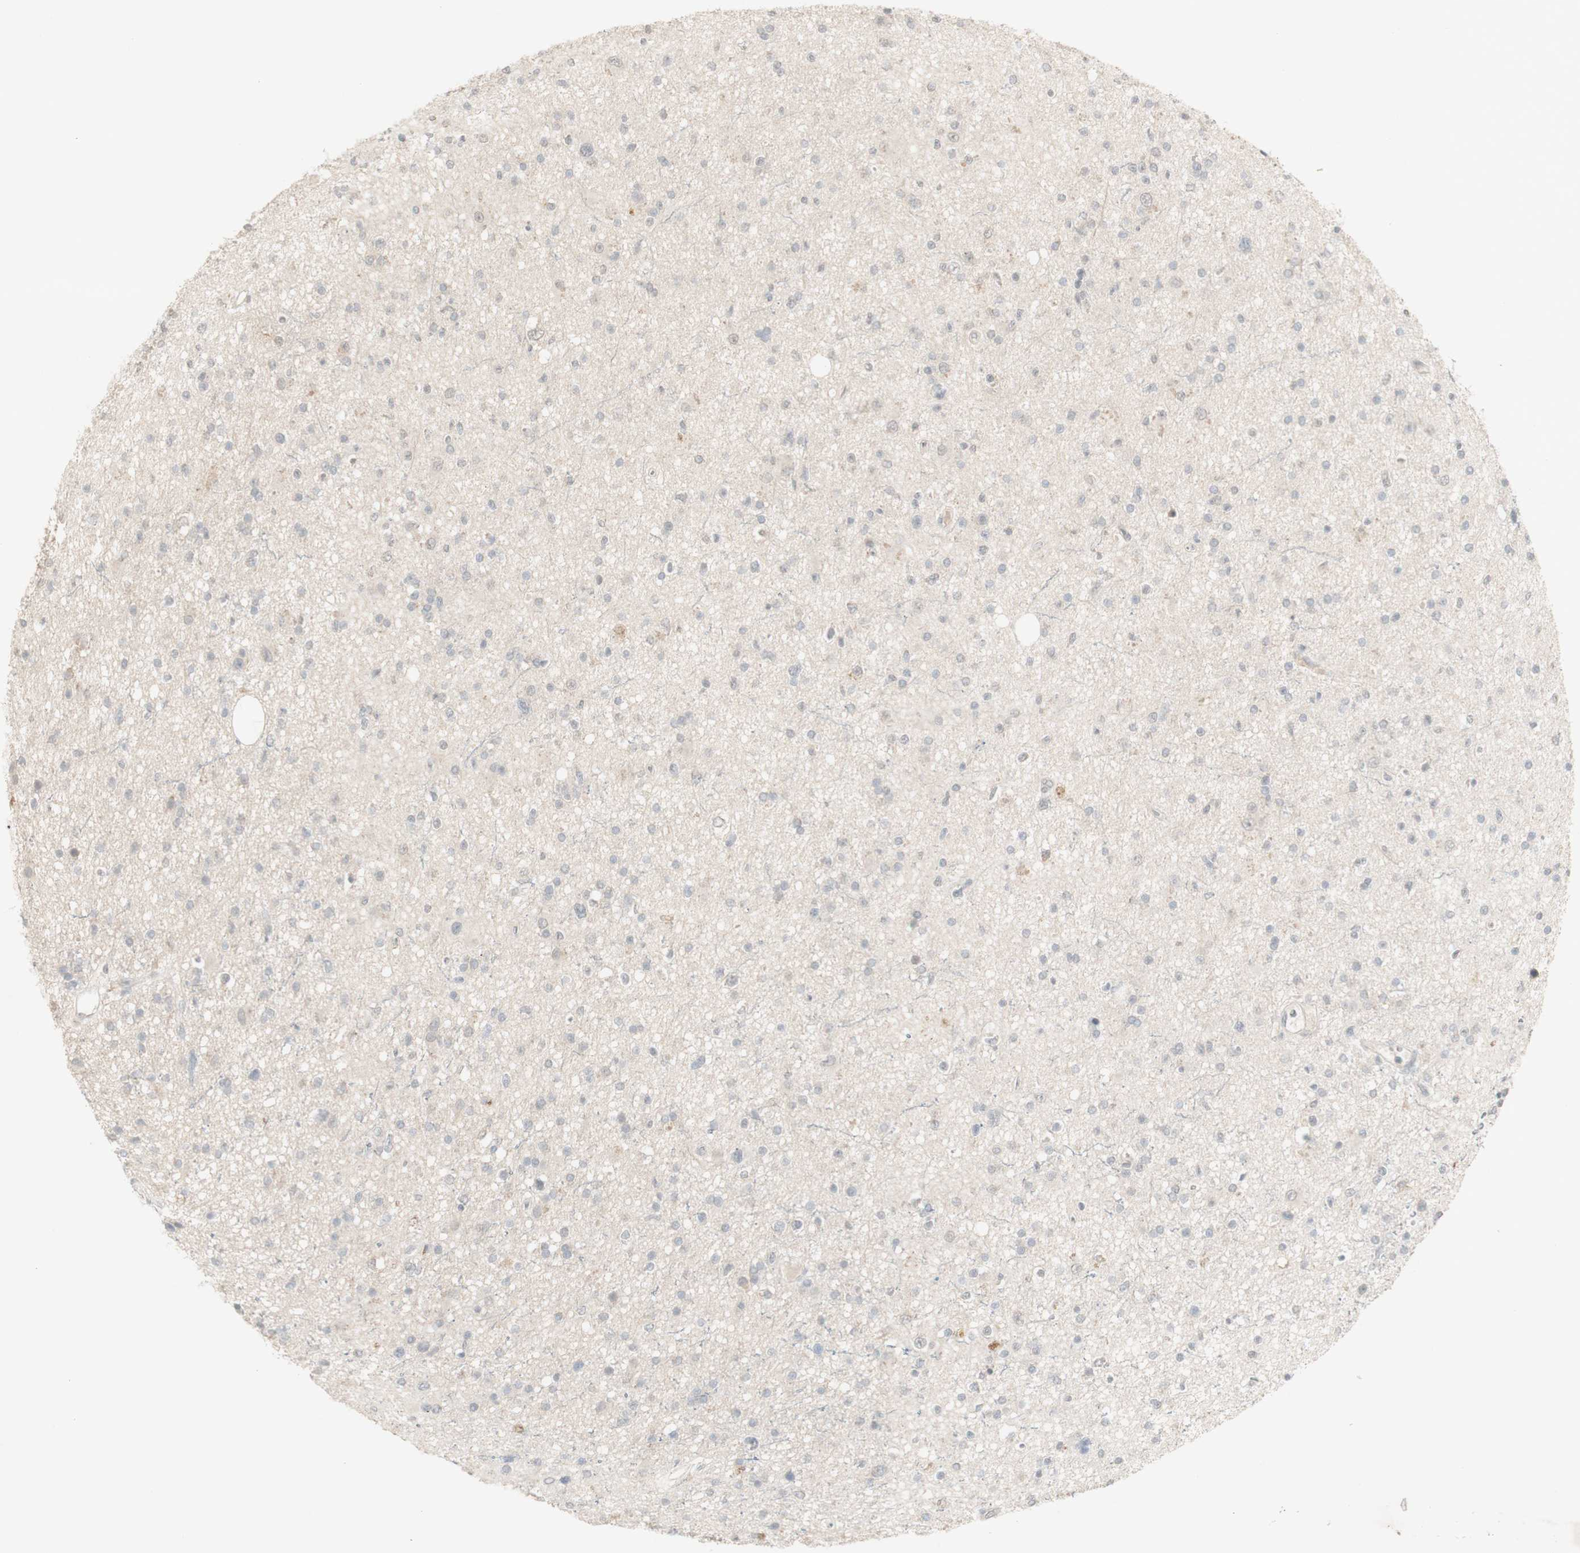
{"staining": {"intensity": "negative", "quantity": "none", "location": "none"}, "tissue": "glioma", "cell_type": "Tumor cells", "image_type": "cancer", "snomed": [{"axis": "morphology", "description": "Glioma, malignant, High grade"}, {"axis": "topography", "description": "Brain"}], "caption": "Immunohistochemical staining of human malignant high-grade glioma shows no significant expression in tumor cells.", "gene": "C1orf116", "patient": {"sex": "male", "age": 33}}